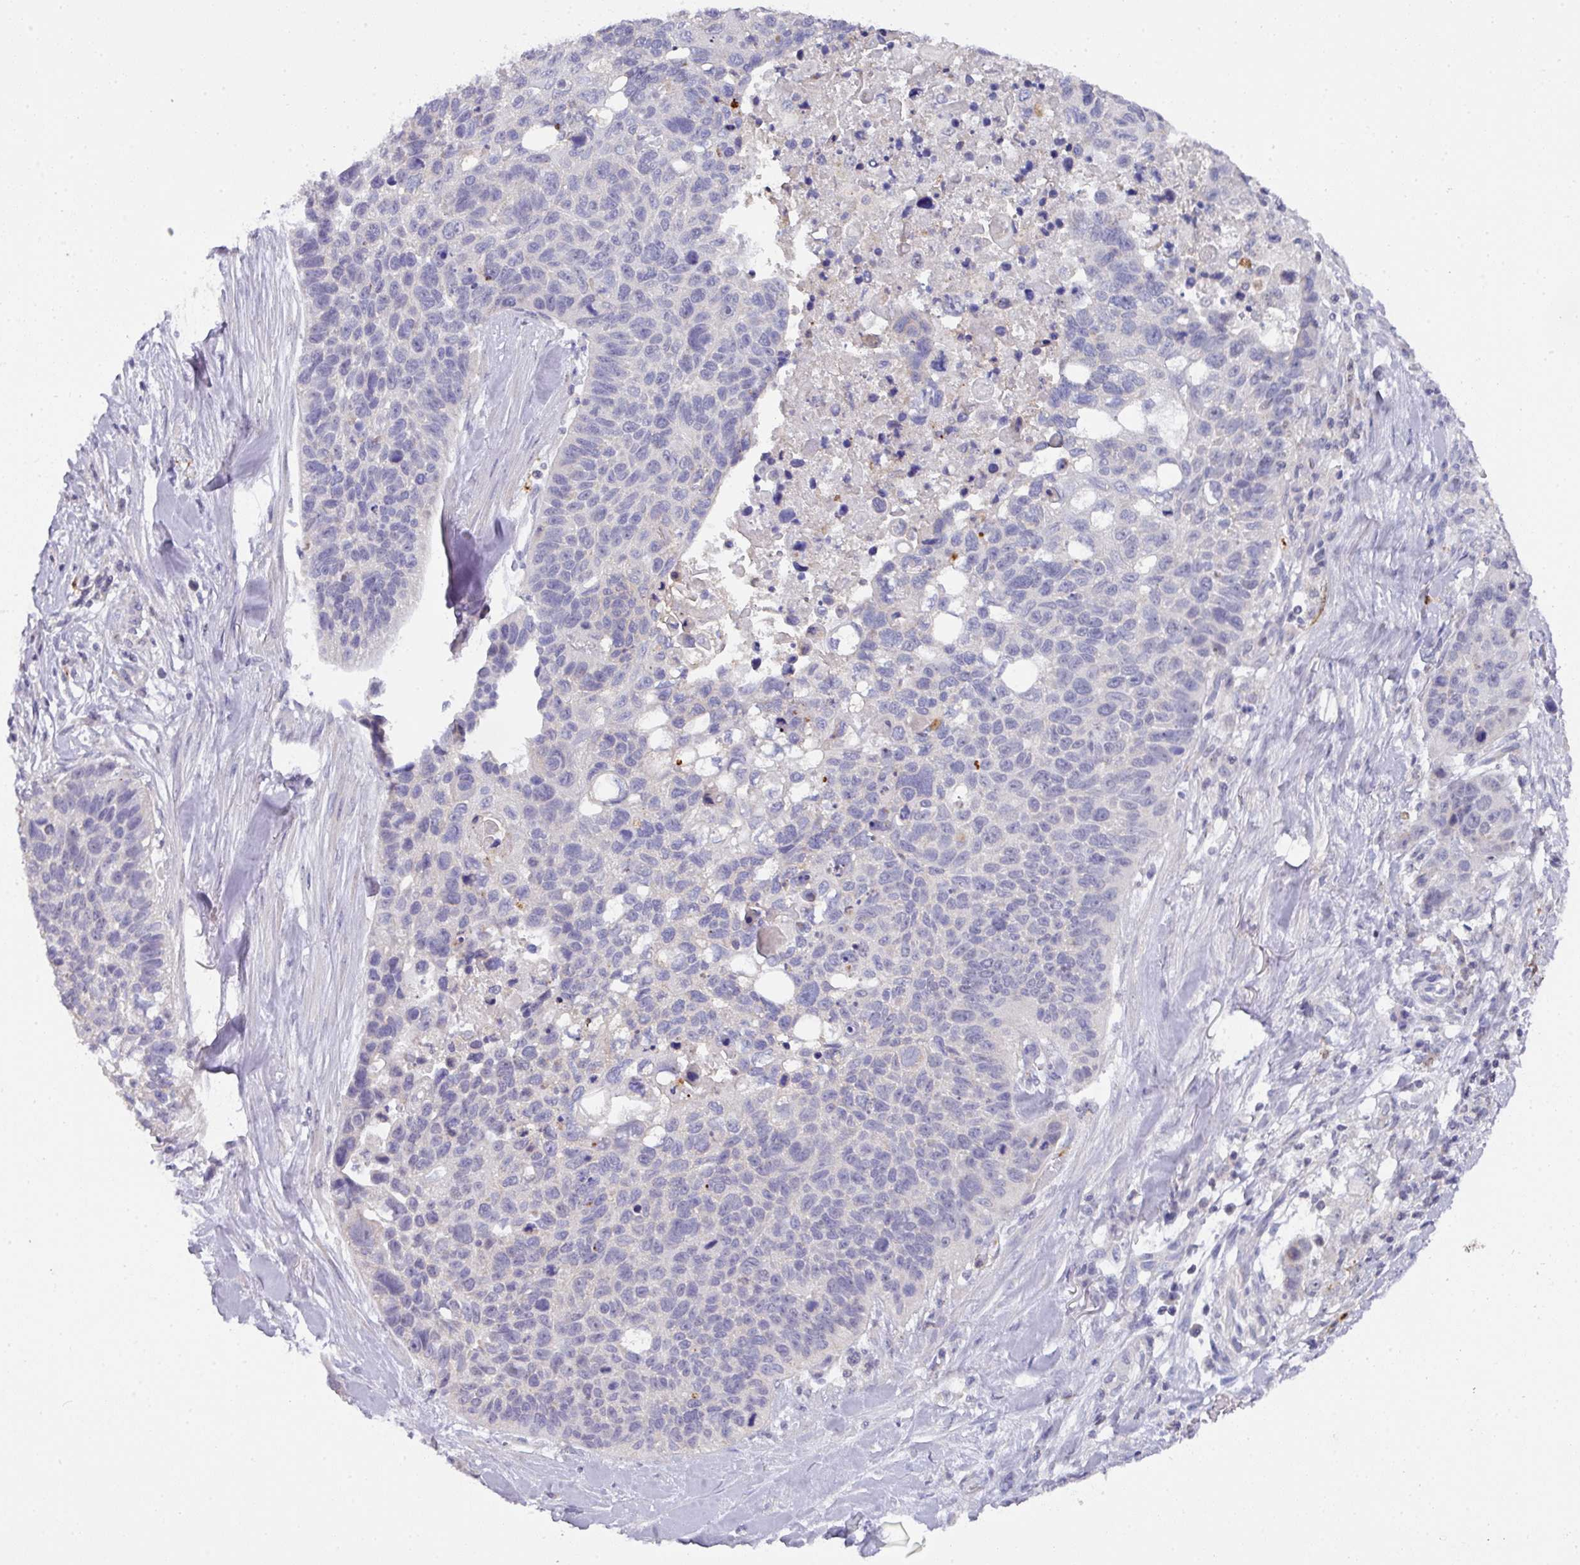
{"staining": {"intensity": "negative", "quantity": "none", "location": "none"}, "tissue": "lung cancer", "cell_type": "Tumor cells", "image_type": "cancer", "snomed": [{"axis": "morphology", "description": "Squamous cell carcinoma, NOS"}, {"axis": "topography", "description": "Lung"}], "caption": "IHC micrograph of human lung cancer stained for a protein (brown), which exhibits no expression in tumor cells.", "gene": "DCAF12L2", "patient": {"sex": "male", "age": 62}}